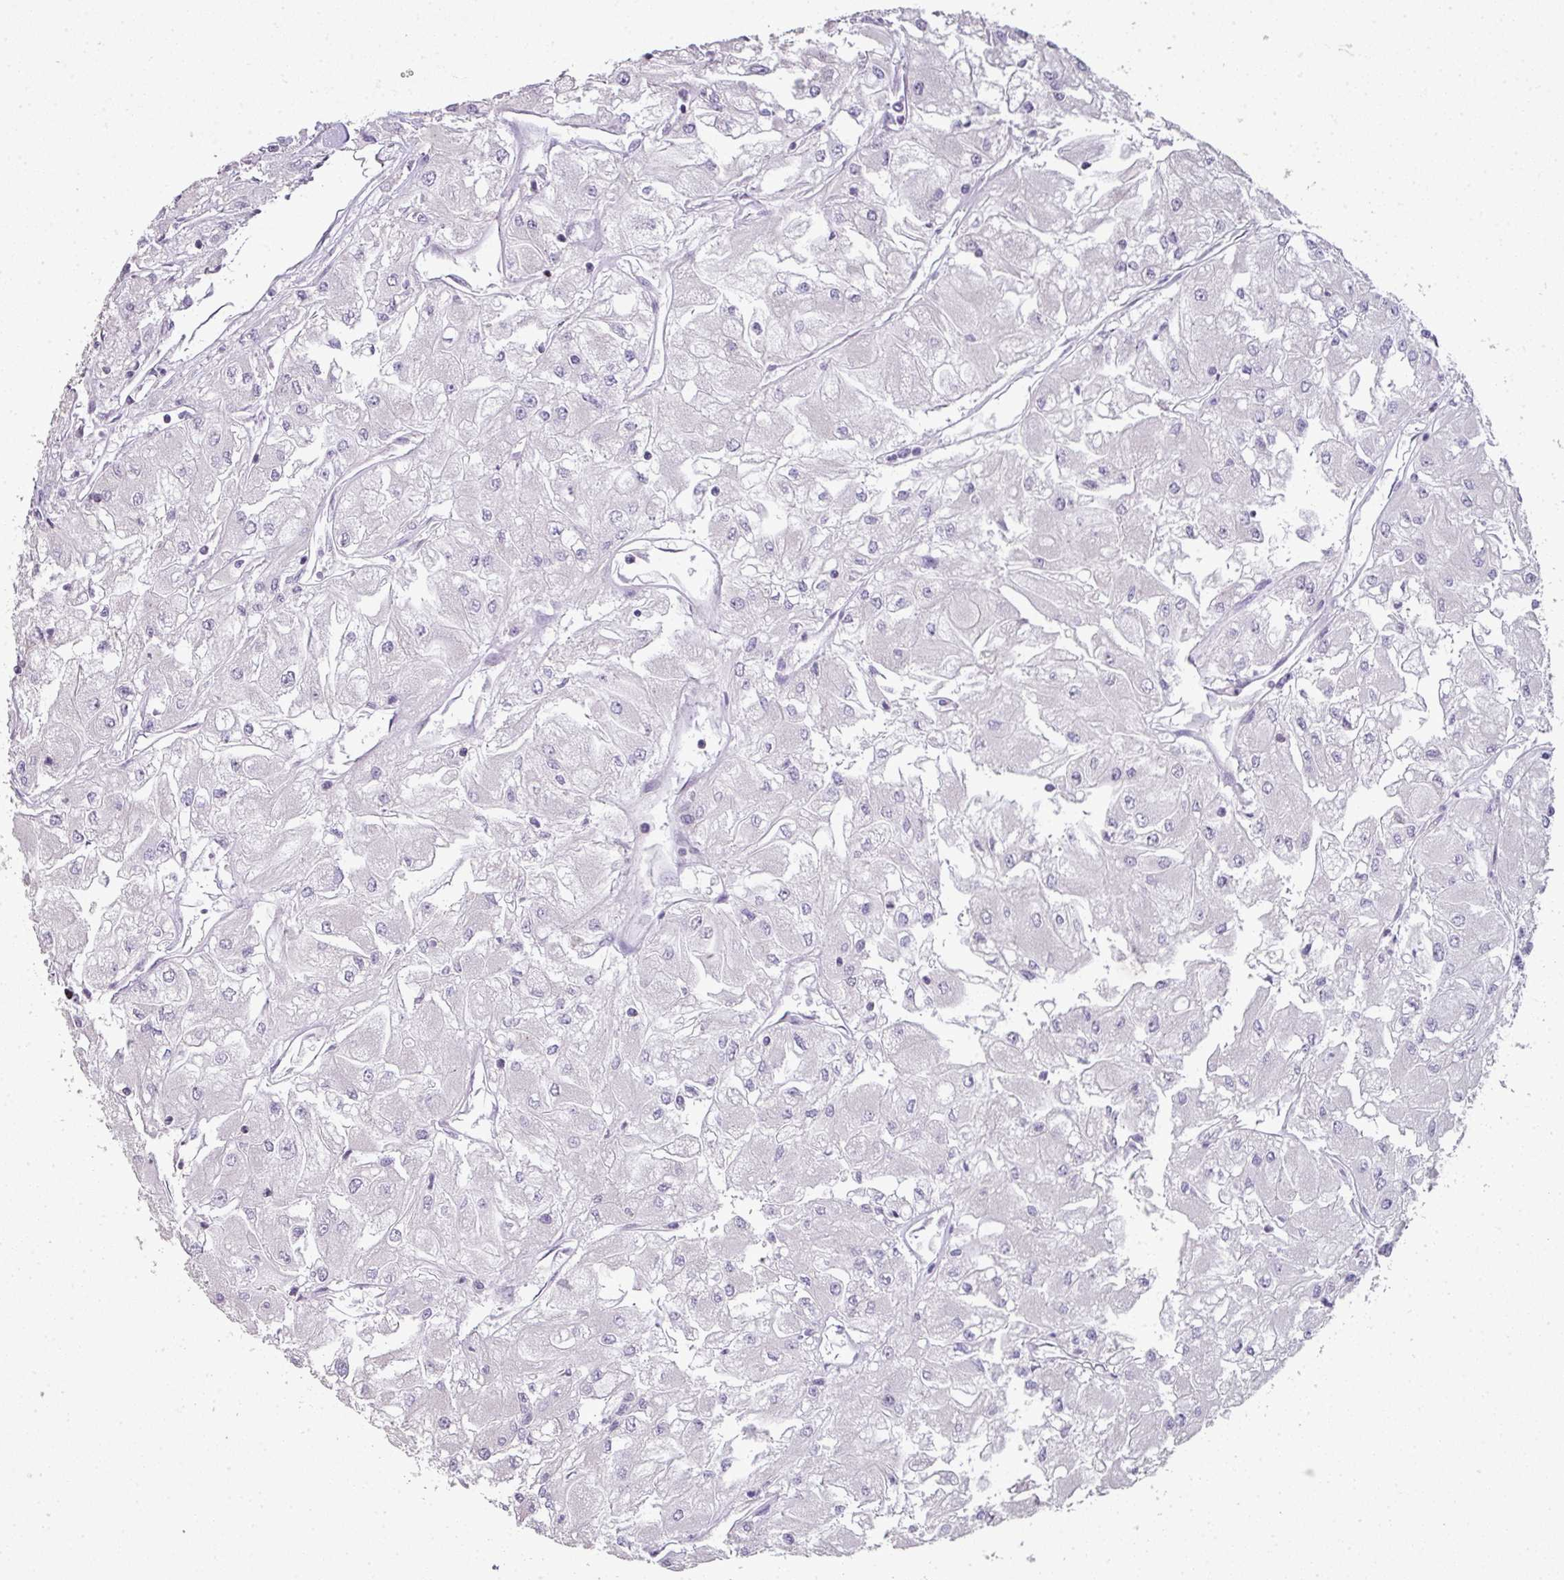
{"staining": {"intensity": "negative", "quantity": "none", "location": "none"}, "tissue": "renal cancer", "cell_type": "Tumor cells", "image_type": "cancer", "snomed": [{"axis": "morphology", "description": "Adenocarcinoma, NOS"}, {"axis": "topography", "description": "Kidney"}], "caption": "A histopathology image of renal cancer stained for a protein reveals no brown staining in tumor cells.", "gene": "LY9", "patient": {"sex": "male", "age": 80}}